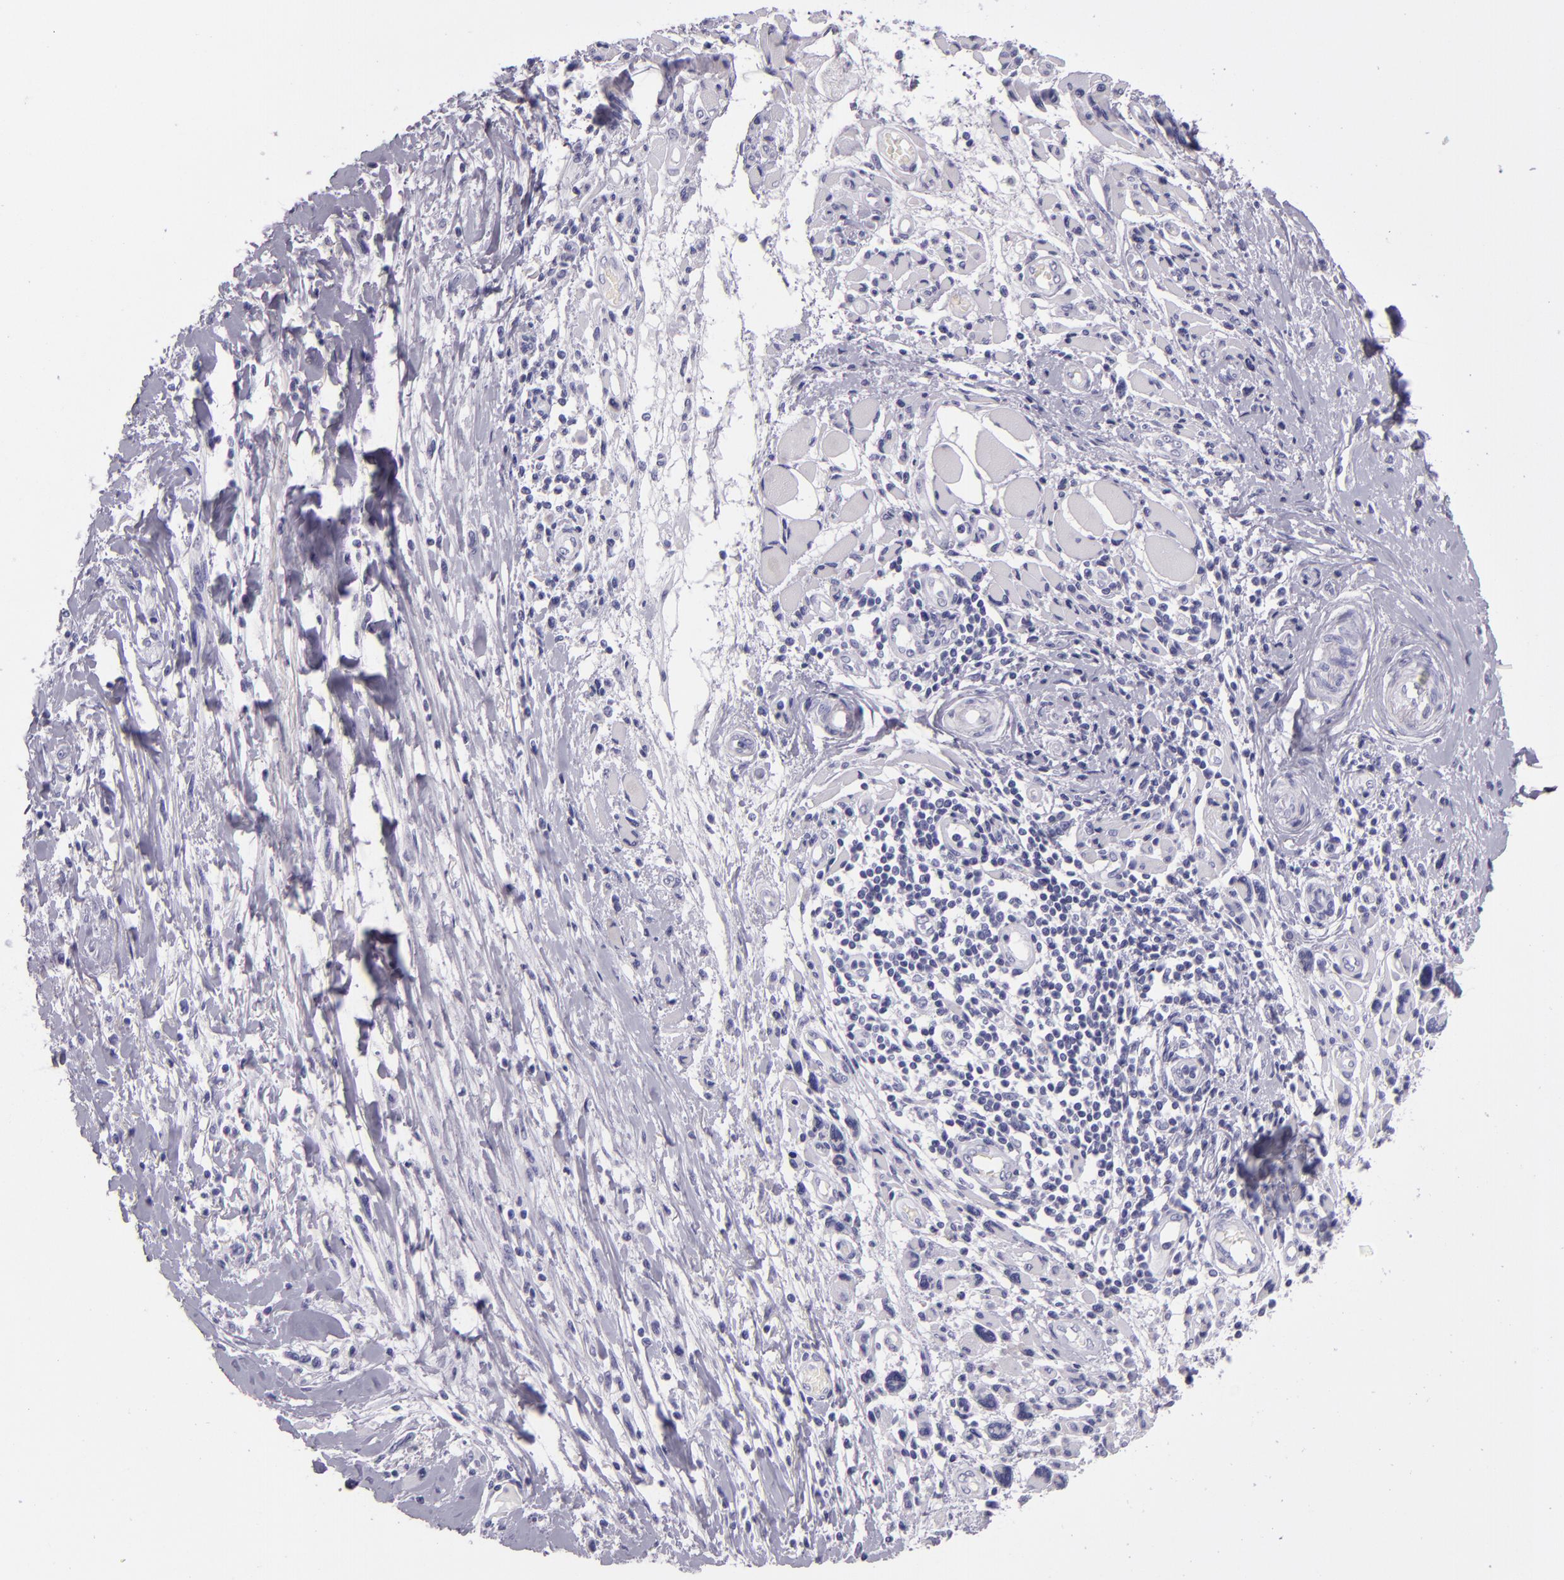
{"staining": {"intensity": "negative", "quantity": "none", "location": "none"}, "tissue": "melanoma", "cell_type": "Tumor cells", "image_type": "cancer", "snomed": [{"axis": "morphology", "description": "Malignant melanoma, NOS"}, {"axis": "topography", "description": "Skin"}], "caption": "Photomicrograph shows no protein staining in tumor cells of malignant melanoma tissue.", "gene": "CR2", "patient": {"sex": "male", "age": 91}}